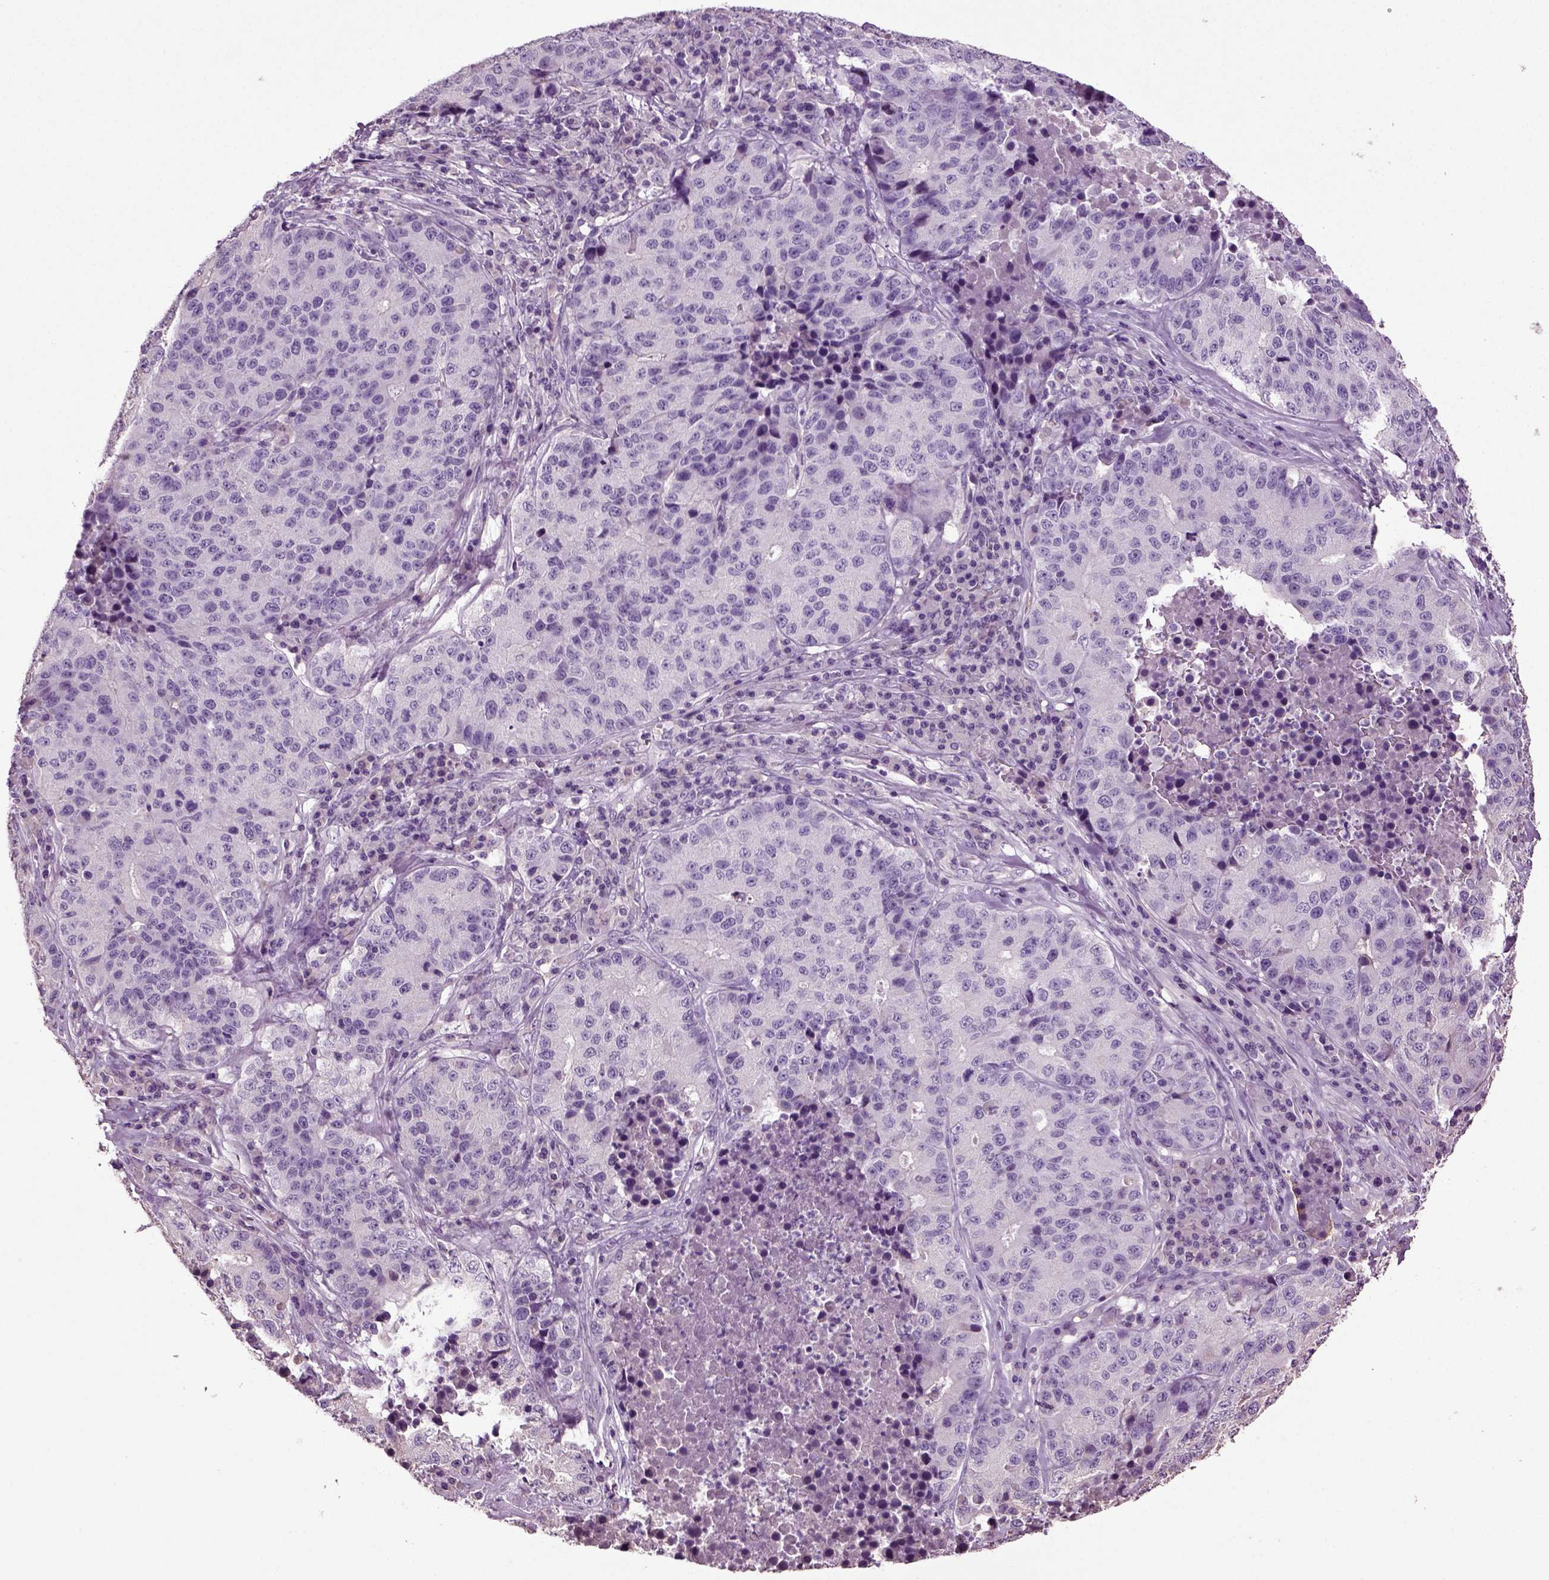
{"staining": {"intensity": "negative", "quantity": "none", "location": "none"}, "tissue": "stomach cancer", "cell_type": "Tumor cells", "image_type": "cancer", "snomed": [{"axis": "morphology", "description": "Adenocarcinoma, NOS"}, {"axis": "topography", "description": "Stomach"}], "caption": "This is an IHC micrograph of human stomach cancer (adenocarcinoma). There is no positivity in tumor cells.", "gene": "DEFB118", "patient": {"sex": "male", "age": 71}}